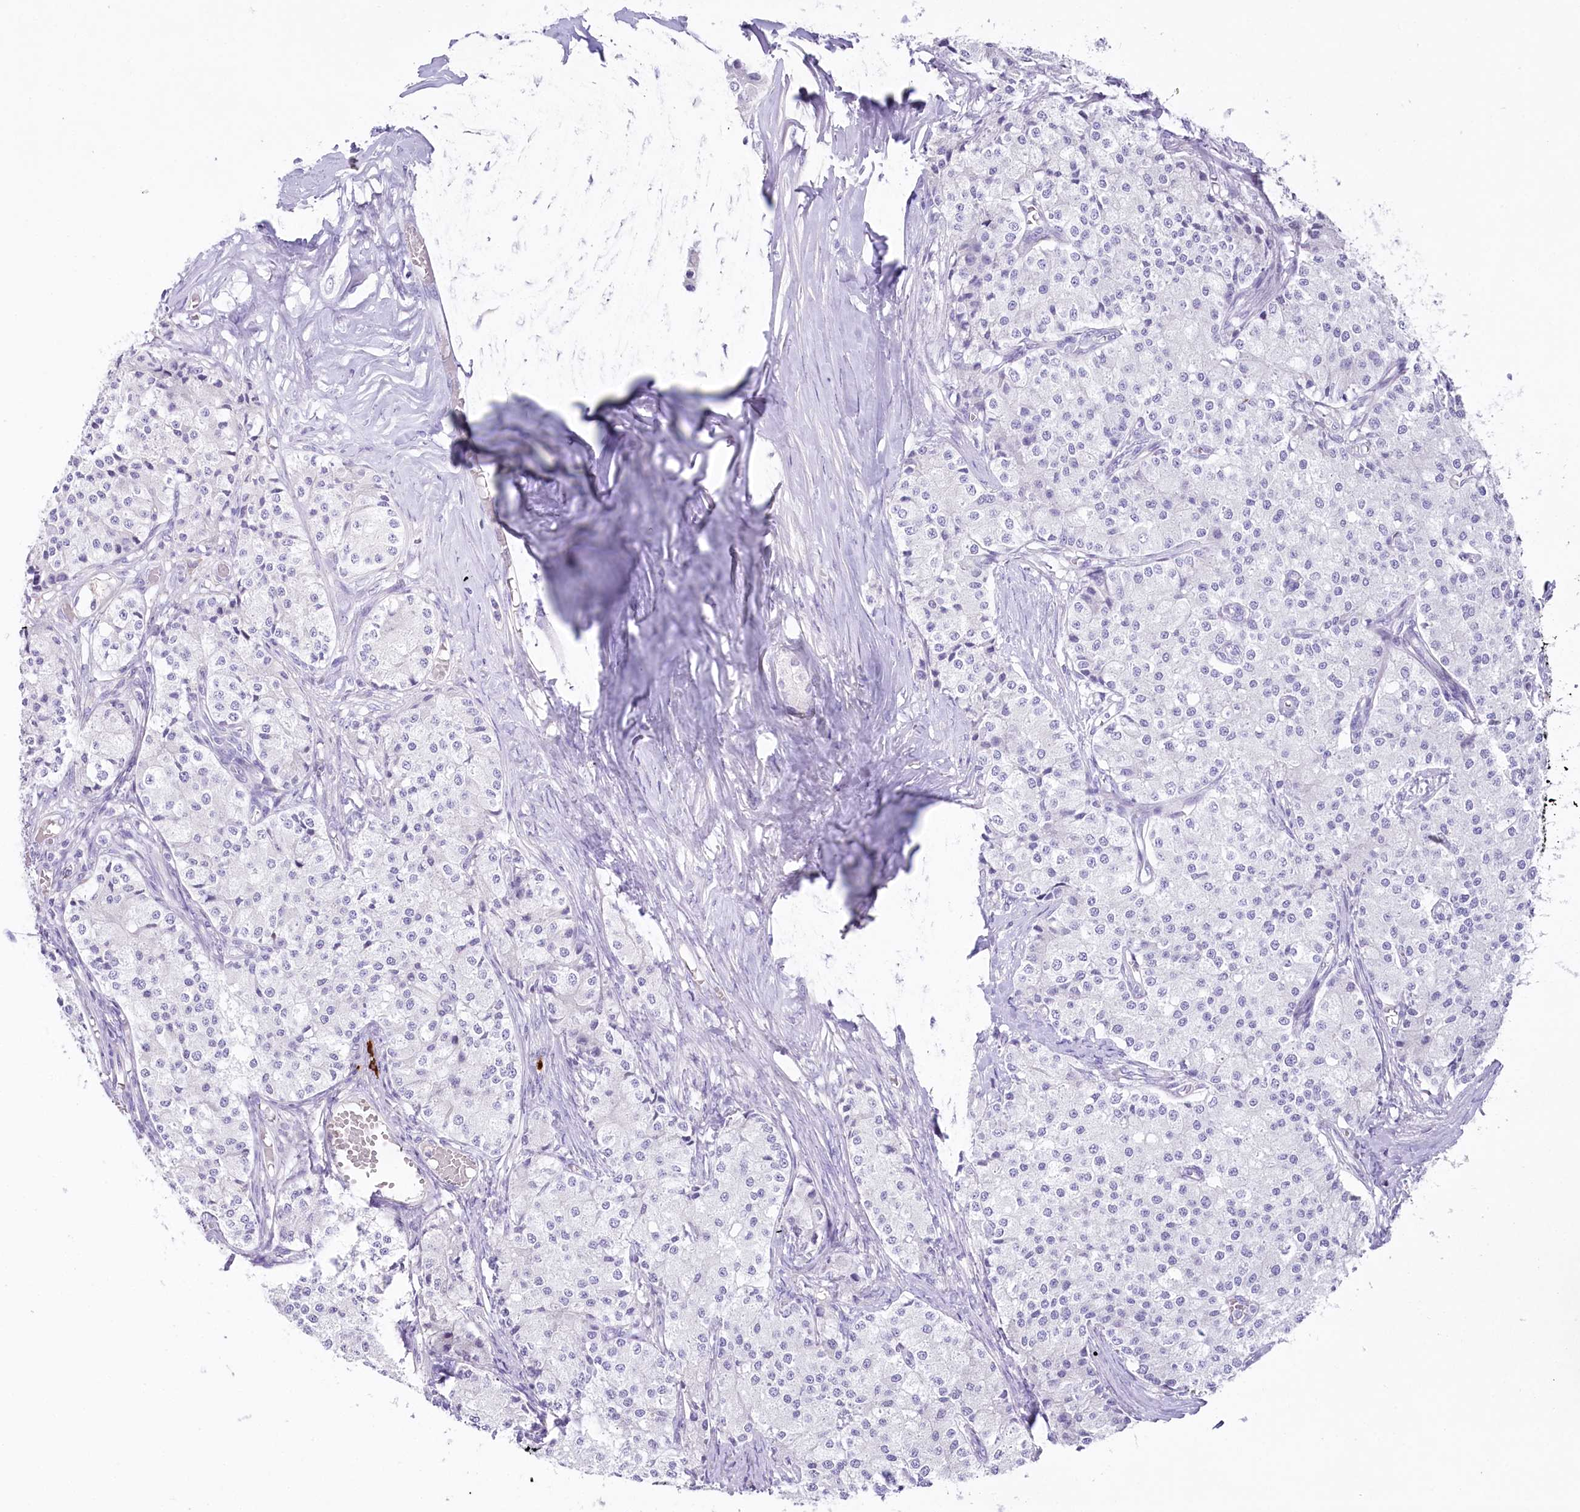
{"staining": {"intensity": "negative", "quantity": "none", "location": "none"}, "tissue": "carcinoid", "cell_type": "Tumor cells", "image_type": "cancer", "snomed": [{"axis": "morphology", "description": "Carcinoid, malignant, NOS"}, {"axis": "topography", "description": "Colon"}], "caption": "Immunohistochemical staining of human carcinoid demonstrates no significant expression in tumor cells. (Brightfield microscopy of DAB IHC at high magnification).", "gene": "MYOZ1", "patient": {"sex": "female", "age": 52}}